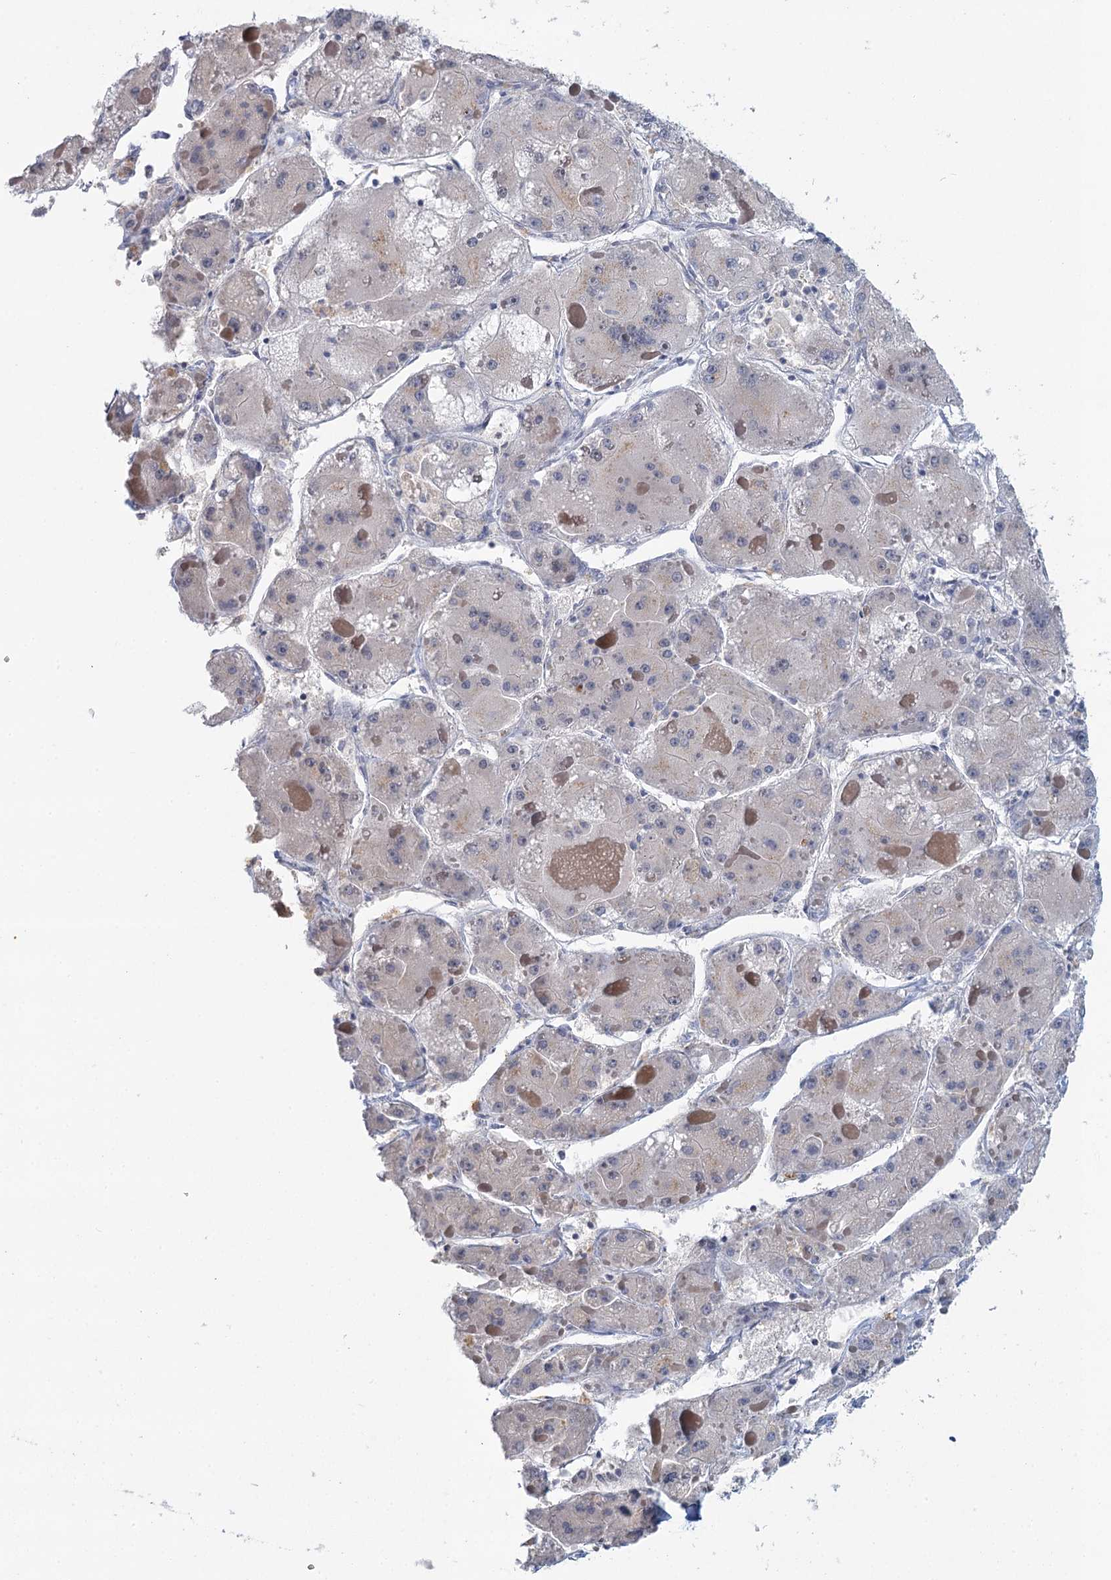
{"staining": {"intensity": "weak", "quantity": "<25%", "location": "nuclear"}, "tissue": "liver cancer", "cell_type": "Tumor cells", "image_type": "cancer", "snomed": [{"axis": "morphology", "description": "Carcinoma, Hepatocellular, NOS"}, {"axis": "topography", "description": "Liver"}], "caption": "A high-resolution histopathology image shows immunohistochemistry staining of liver cancer, which reveals no significant staining in tumor cells.", "gene": "MYO7B", "patient": {"sex": "female", "age": 73}}